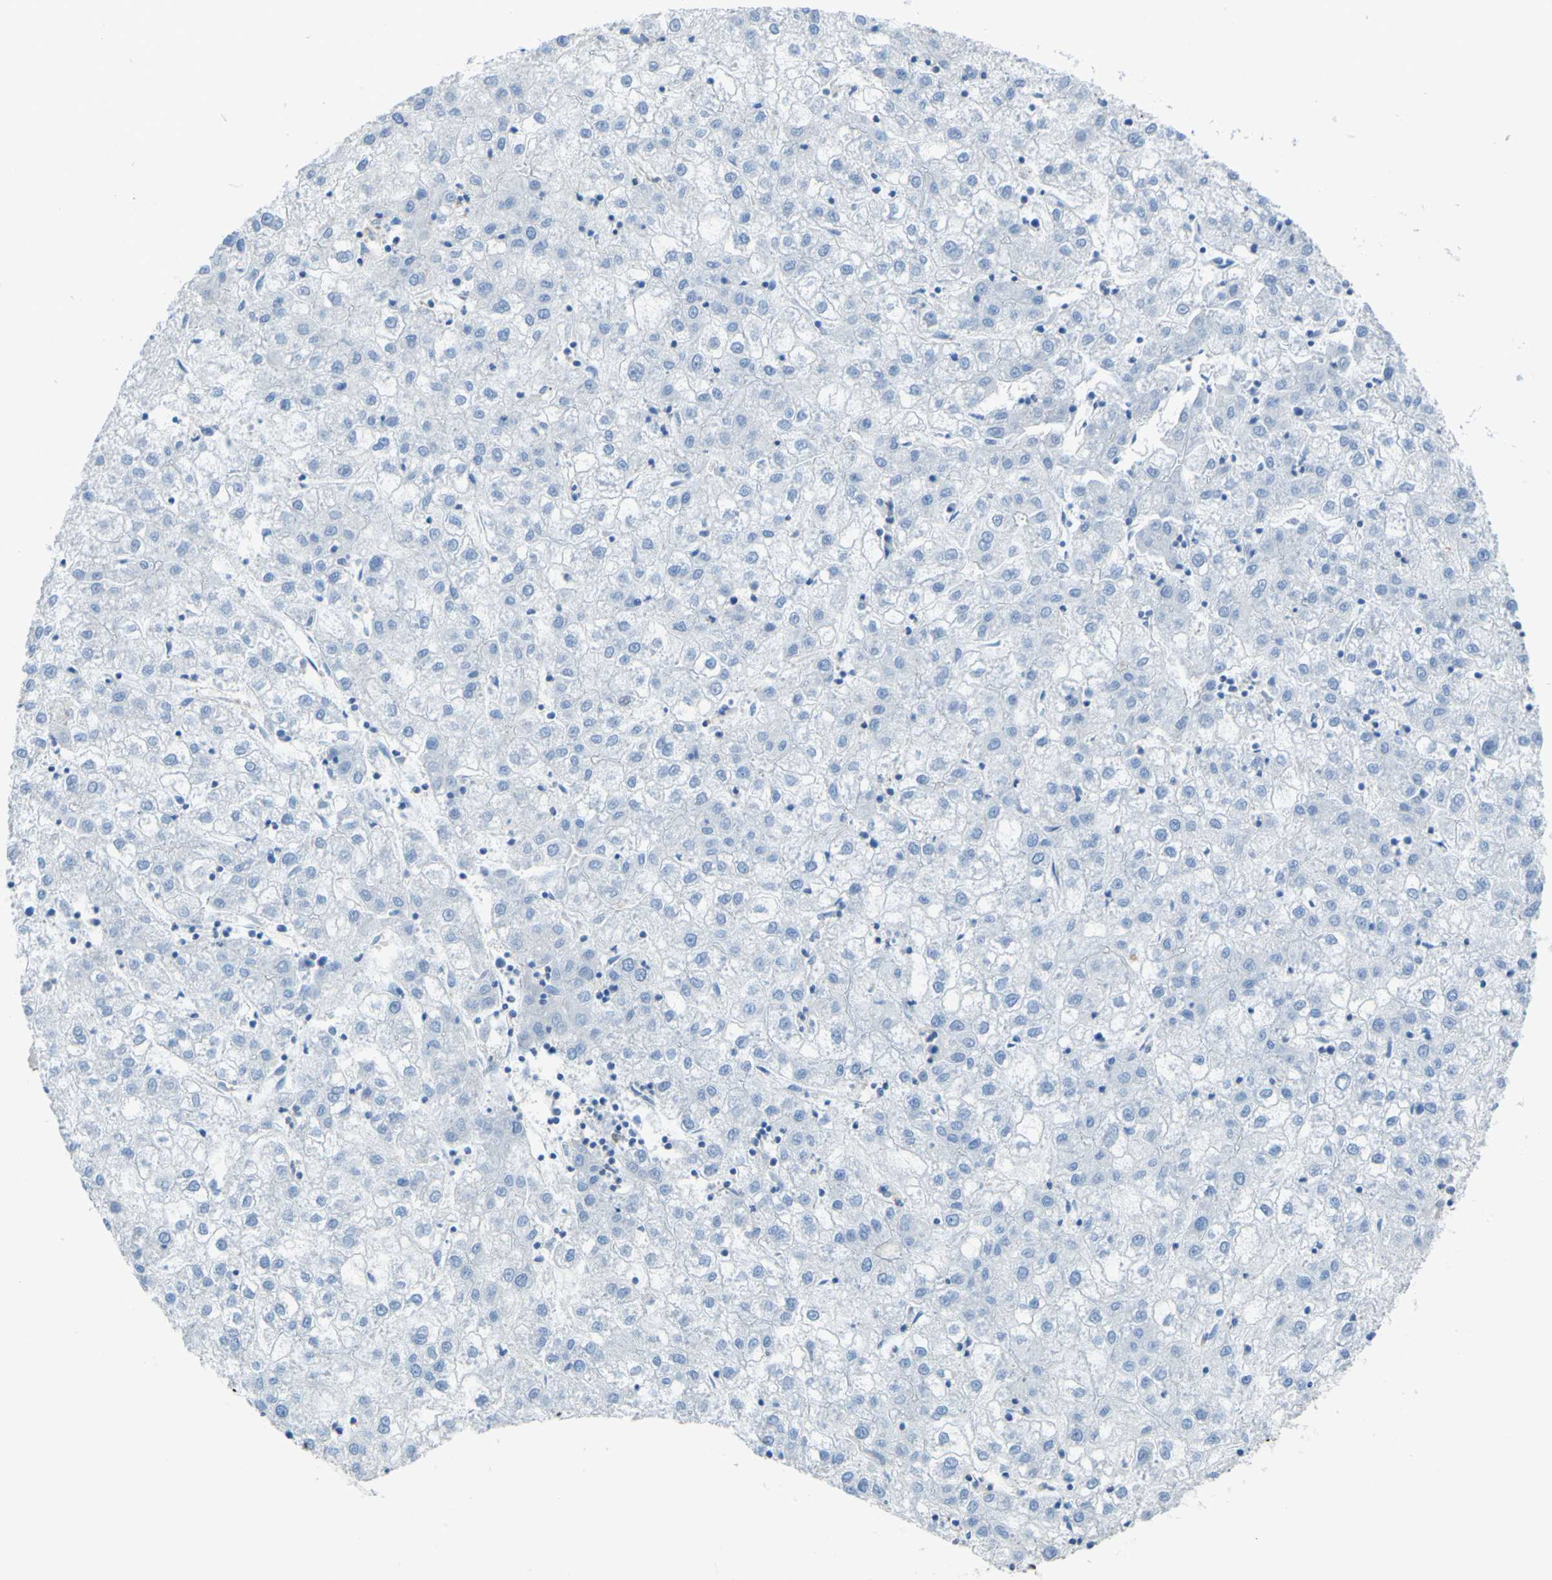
{"staining": {"intensity": "negative", "quantity": "none", "location": "none"}, "tissue": "liver cancer", "cell_type": "Tumor cells", "image_type": "cancer", "snomed": [{"axis": "morphology", "description": "Carcinoma, Hepatocellular, NOS"}, {"axis": "topography", "description": "Liver"}], "caption": "Hepatocellular carcinoma (liver) was stained to show a protein in brown. There is no significant expression in tumor cells. Brightfield microscopy of immunohistochemistry (IHC) stained with DAB (3,3'-diaminobenzidine) (brown) and hematoxylin (blue), captured at high magnification.", "gene": "OGN", "patient": {"sex": "male", "age": 72}}